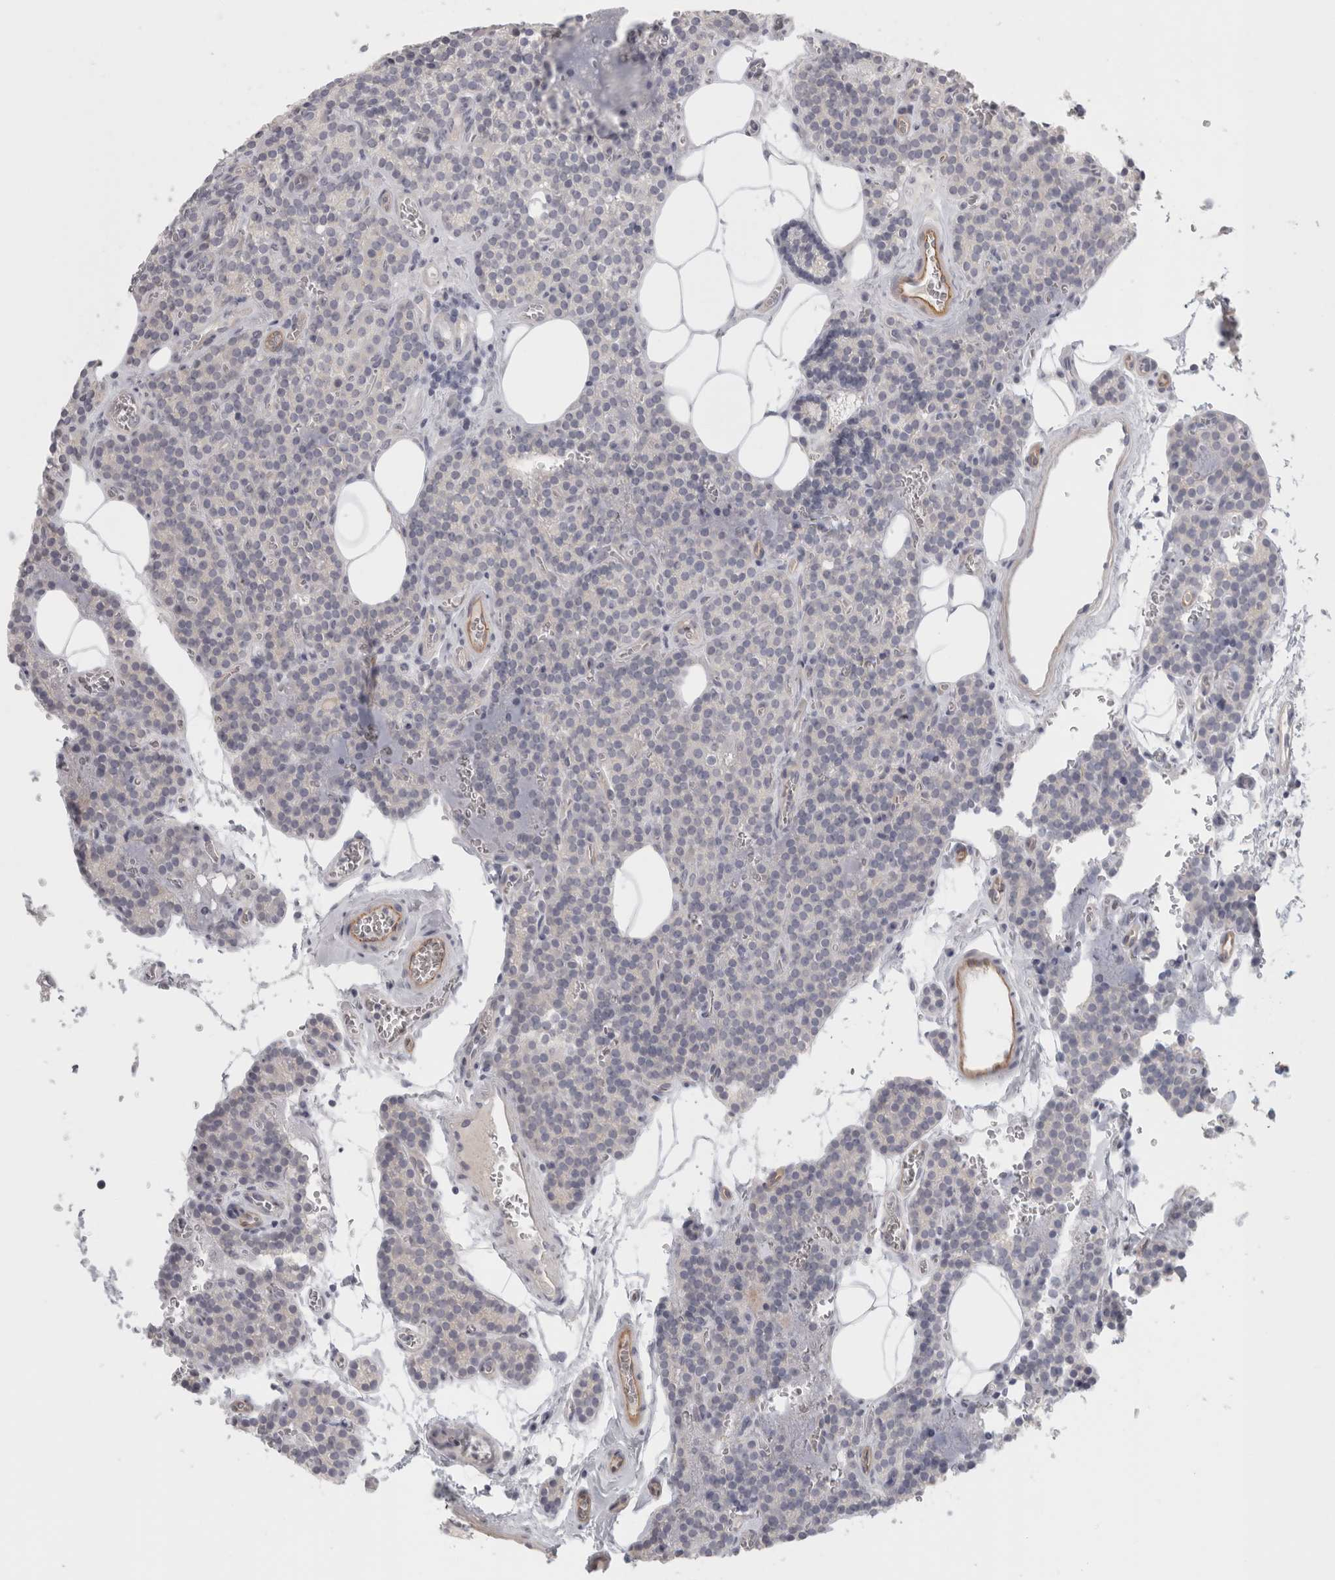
{"staining": {"intensity": "negative", "quantity": "none", "location": "none"}, "tissue": "parathyroid gland", "cell_type": "Glandular cells", "image_type": "normal", "snomed": [{"axis": "morphology", "description": "Normal tissue, NOS"}, {"axis": "topography", "description": "Parathyroid gland"}], "caption": "The micrograph reveals no staining of glandular cells in normal parathyroid gland. The staining was performed using DAB to visualize the protein expression in brown, while the nuclei were stained in blue with hematoxylin (Magnification: 20x).", "gene": "FBLIM1", "patient": {"sex": "female", "age": 64}}